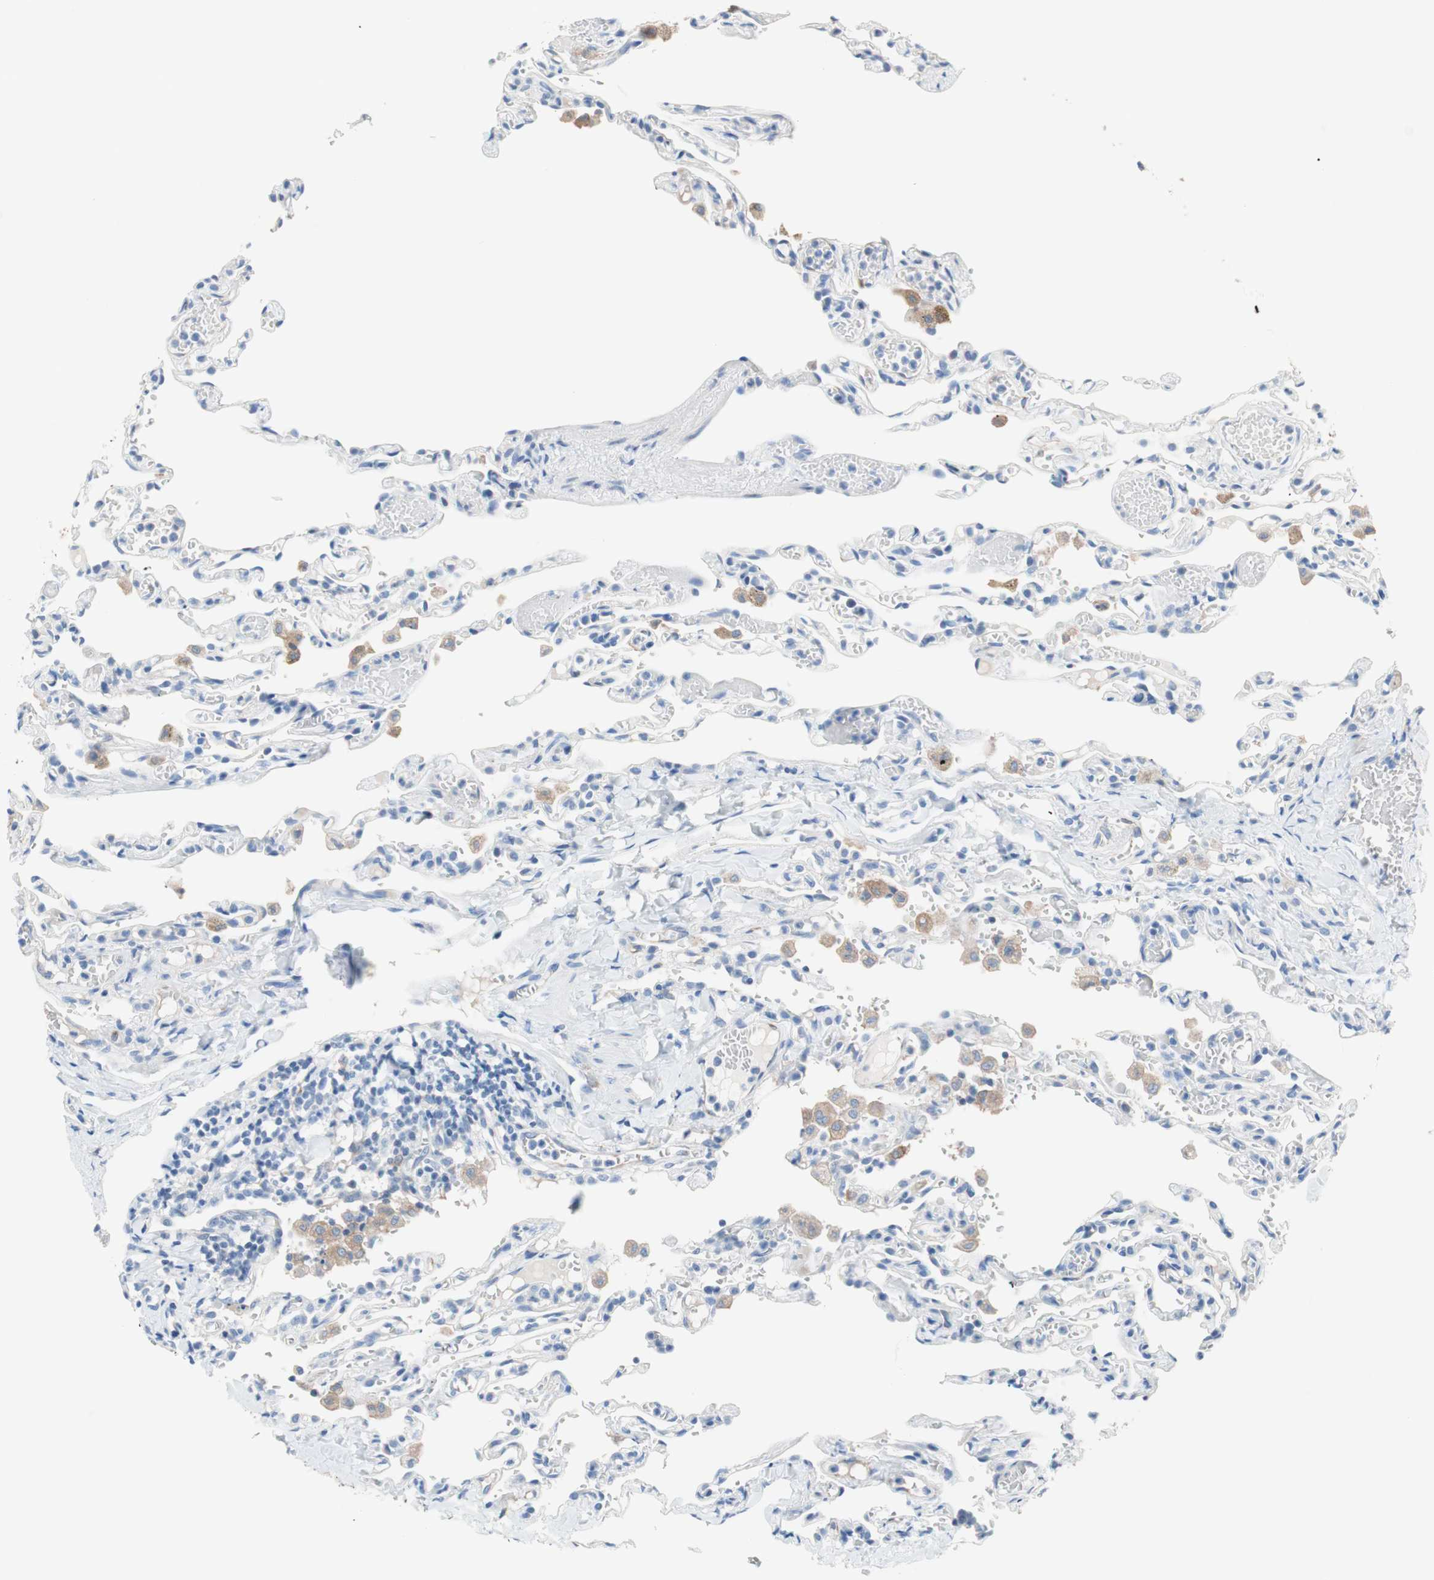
{"staining": {"intensity": "negative", "quantity": "none", "location": "none"}, "tissue": "lung", "cell_type": "Alveolar cells", "image_type": "normal", "snomed": [{"axis": "morphology", "description": "Normal tissue, NOS"}, {"axis": "topography", "description": "Lung"}], "caption": "Immunohistochemistry photomicrograph of normal lung stained for a protein (brown), which shows no positivity in alveolar cells. (DAB immunohistochemistry visualized using brightfield microscopy, high magnification).", "gene": "GLUL", "patient": {"sex": "male", "age": 21}}